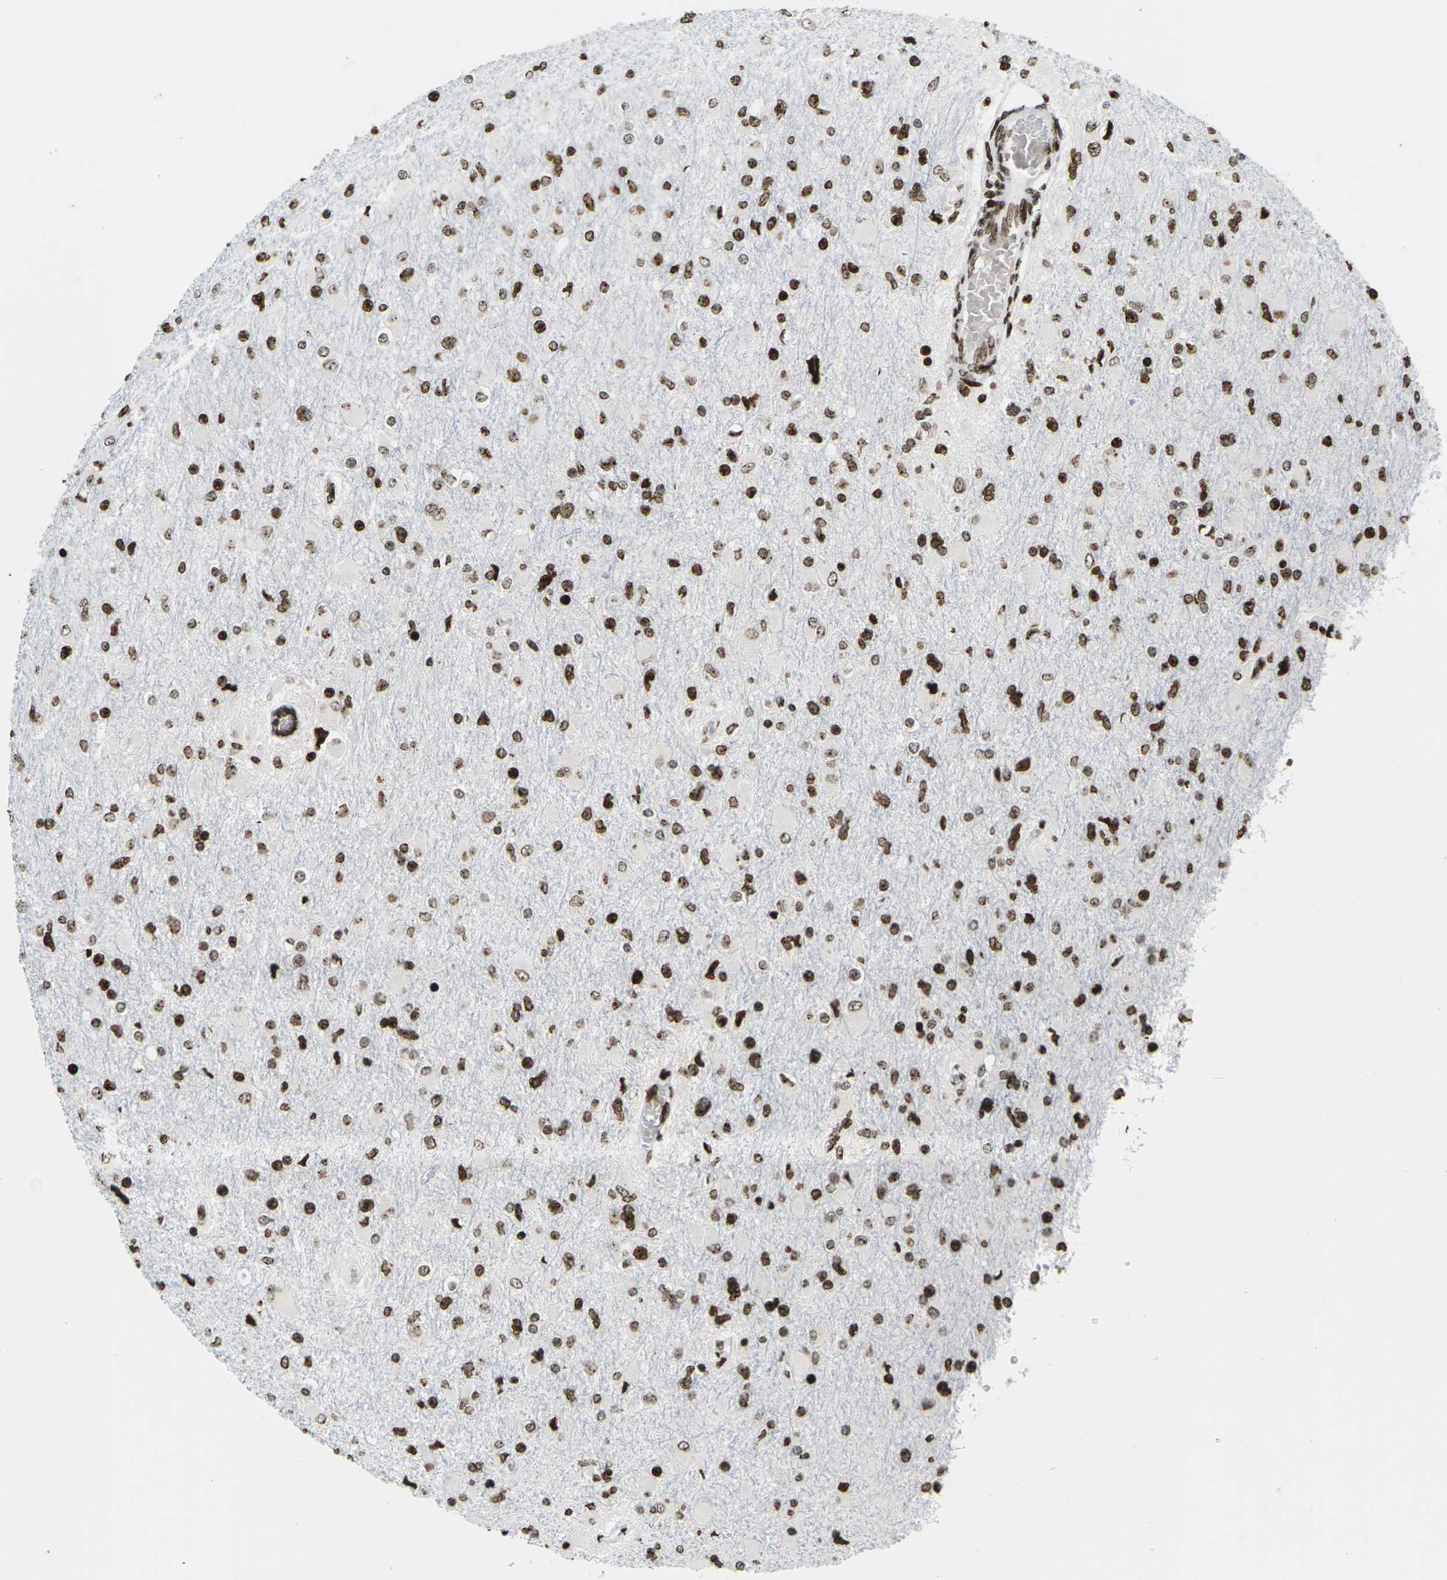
{"staining": {"intensity": "strong", "quantity": ">75%", "location": "nuclear"}, "tissue": "glioma", "cell_type": "Tumor cells", "image_type": "cancer", "snomed": [{"axis": "morphology", "description": "Glioma, malignant, High grade"}, {"axis": "topography", "description": "Cerebral cortex"}], "caption": "Immunohistochemistry of glioma reveals high levels of strong nuclear positivity in approximately >75% of tumor cells.", "gene": "H1-4", "patient": {"sex": "female", "age": 36}}